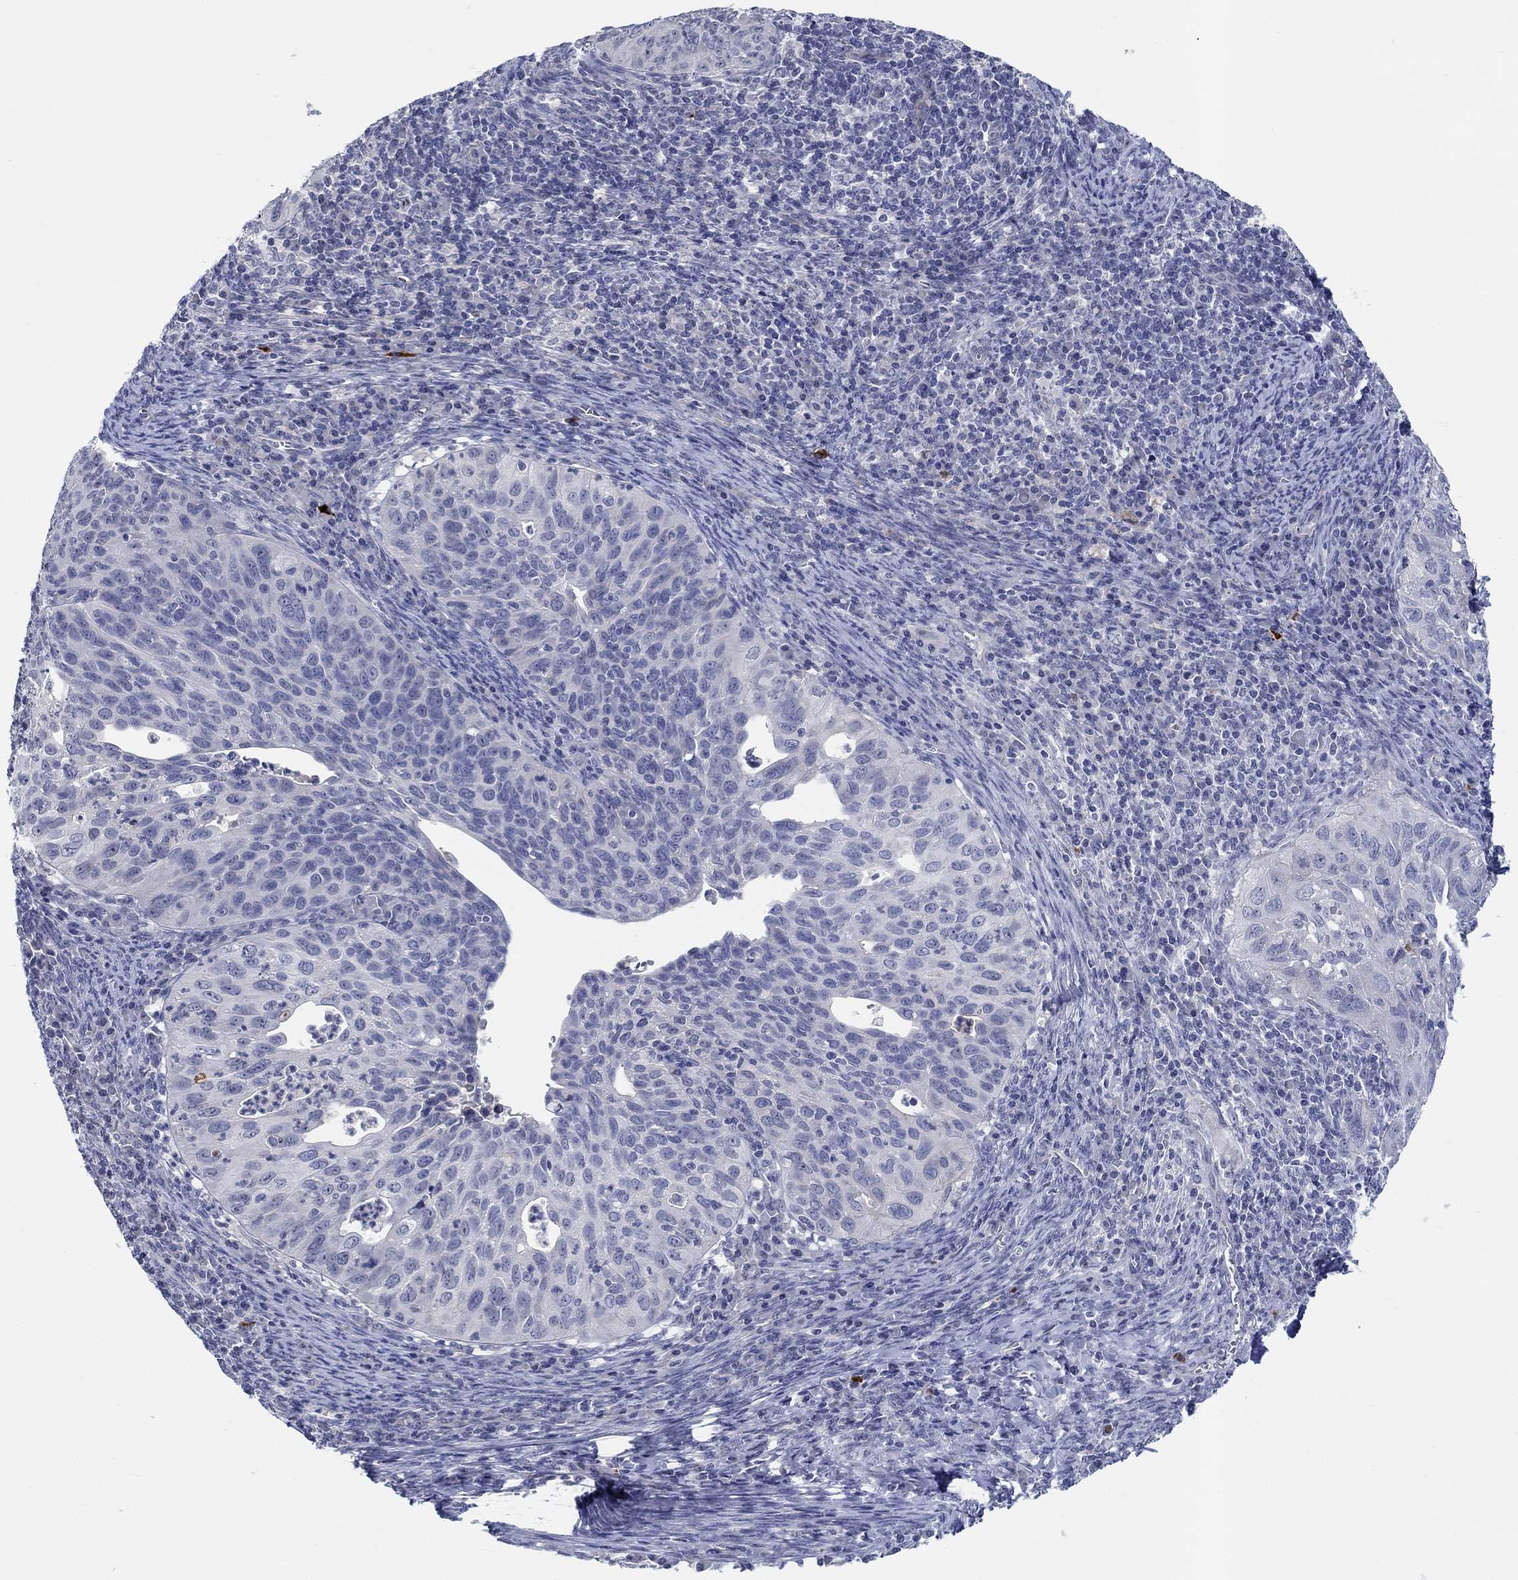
{"staining": {"intensity": "negative", "quantity": "none", "location": "none"}, "tissue": "cervical cancer", "cell_type": "Tumor cells", "image_type": "cancer", "snomed": [{"axis": "morphology", "description": "Squamous cell carcinoma, NOS"}, {"axis": "topography", "description": "Cervix"}], "caption": "Histopathology image shows no protein expression in tumor cells of cervical cancer (squamous cell carcinoma) tissue.", "gene": "SMIM18", "patient": {"sex": "female", "age": 26}}